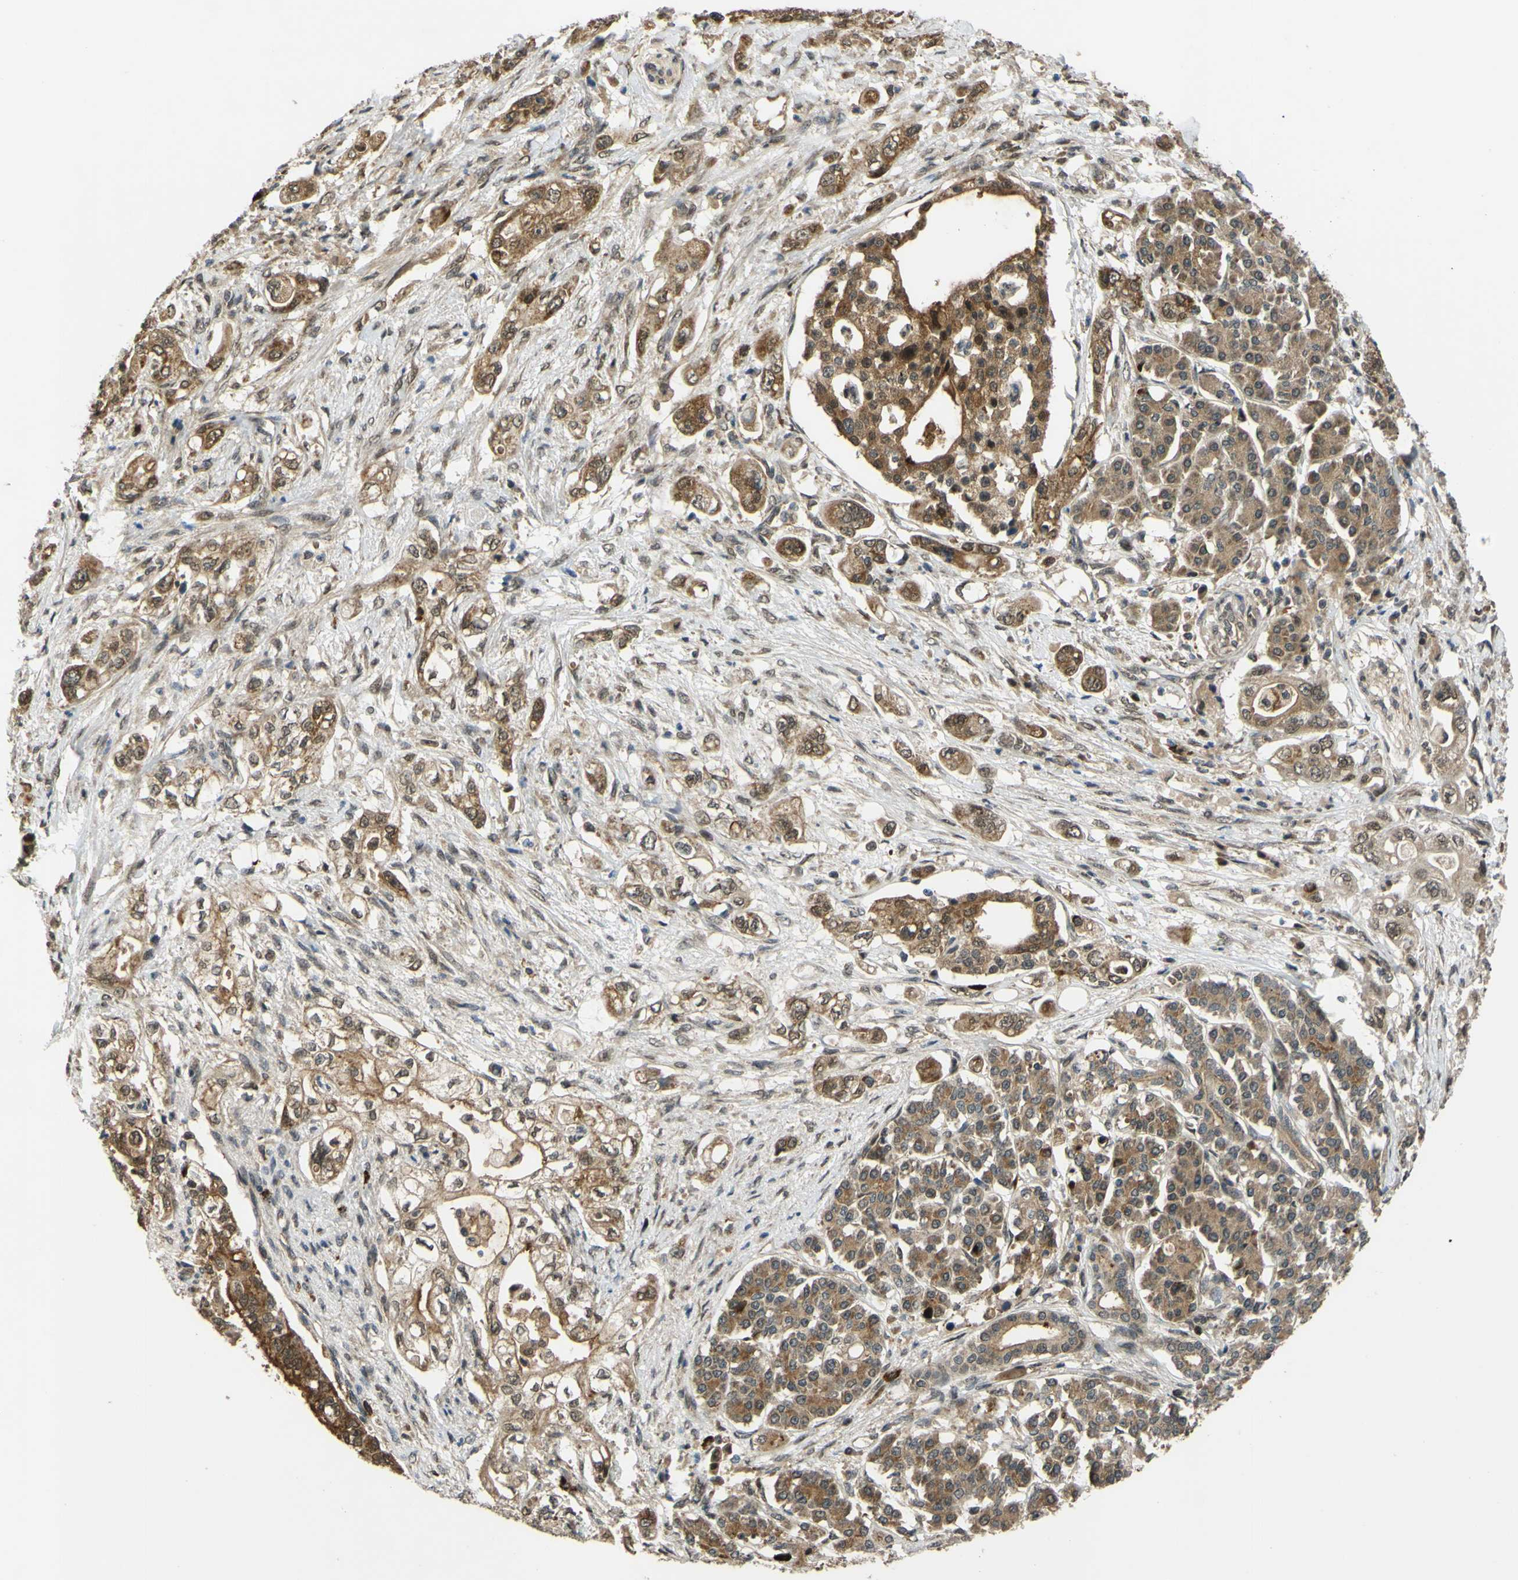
{"staining": {"intensity": "moderate", "quantity": ">75%", "location": "cytoplasmic/membranous"}, "tissue": "pancreatic cancer", "cell_type": "Tumor cells", "image_type": "cancer", "snomed": [{"axis": "morphology", "description": "Normal tissue, NOS"}, {"axis": "topography", "description": "Pancreas"}], "caption": "Immunohistochemical staining of human pancreatic cancer demonstrates moderate cytoplasmic/membranous protein positivity in approximately >75% of tumor cells.", "gene": "ABCC8", "patient": {"sex": "male", "age": 42}}